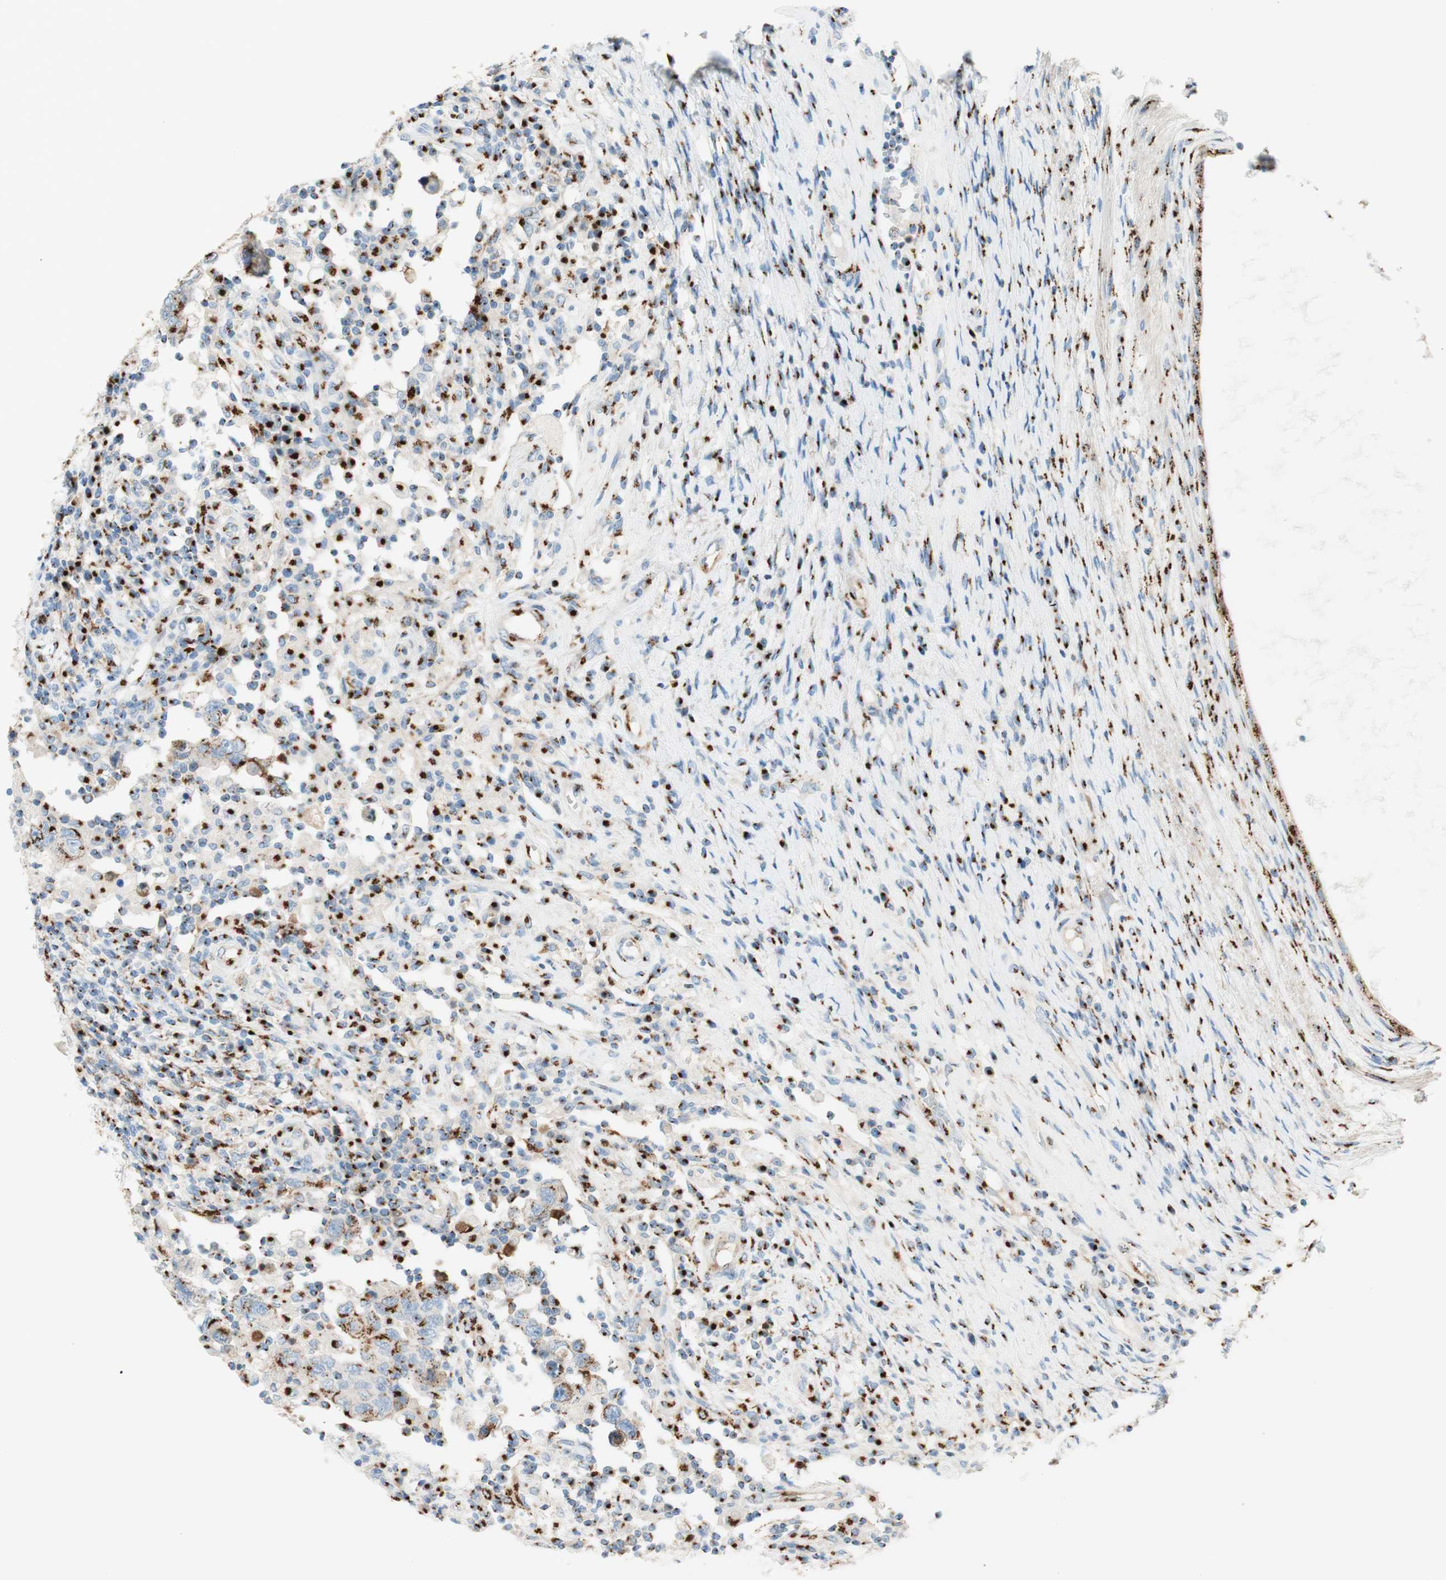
{"staining": {"intensity": "strong", "quantity": "25%-75%", "location": "cytoplasmic/membranous"}, "tissue": "testis cancer", "cell_type": "Tumor cells", "image_type": "cancer", "snomed": [{"axis": "morphology", "description": "Carcinoma, Embryonal, NOS"}, {"axis": "topography", "description": "Testis"}], "caption": "Immunohistochemical staining of testis embryonal carcinoma reveals strong cytoplasmic/membranous protein positivity in approximately 25%-75% of tumor cells.", "gene": "GOLGB1", "patient": {"sex": "male", "age": 26}}